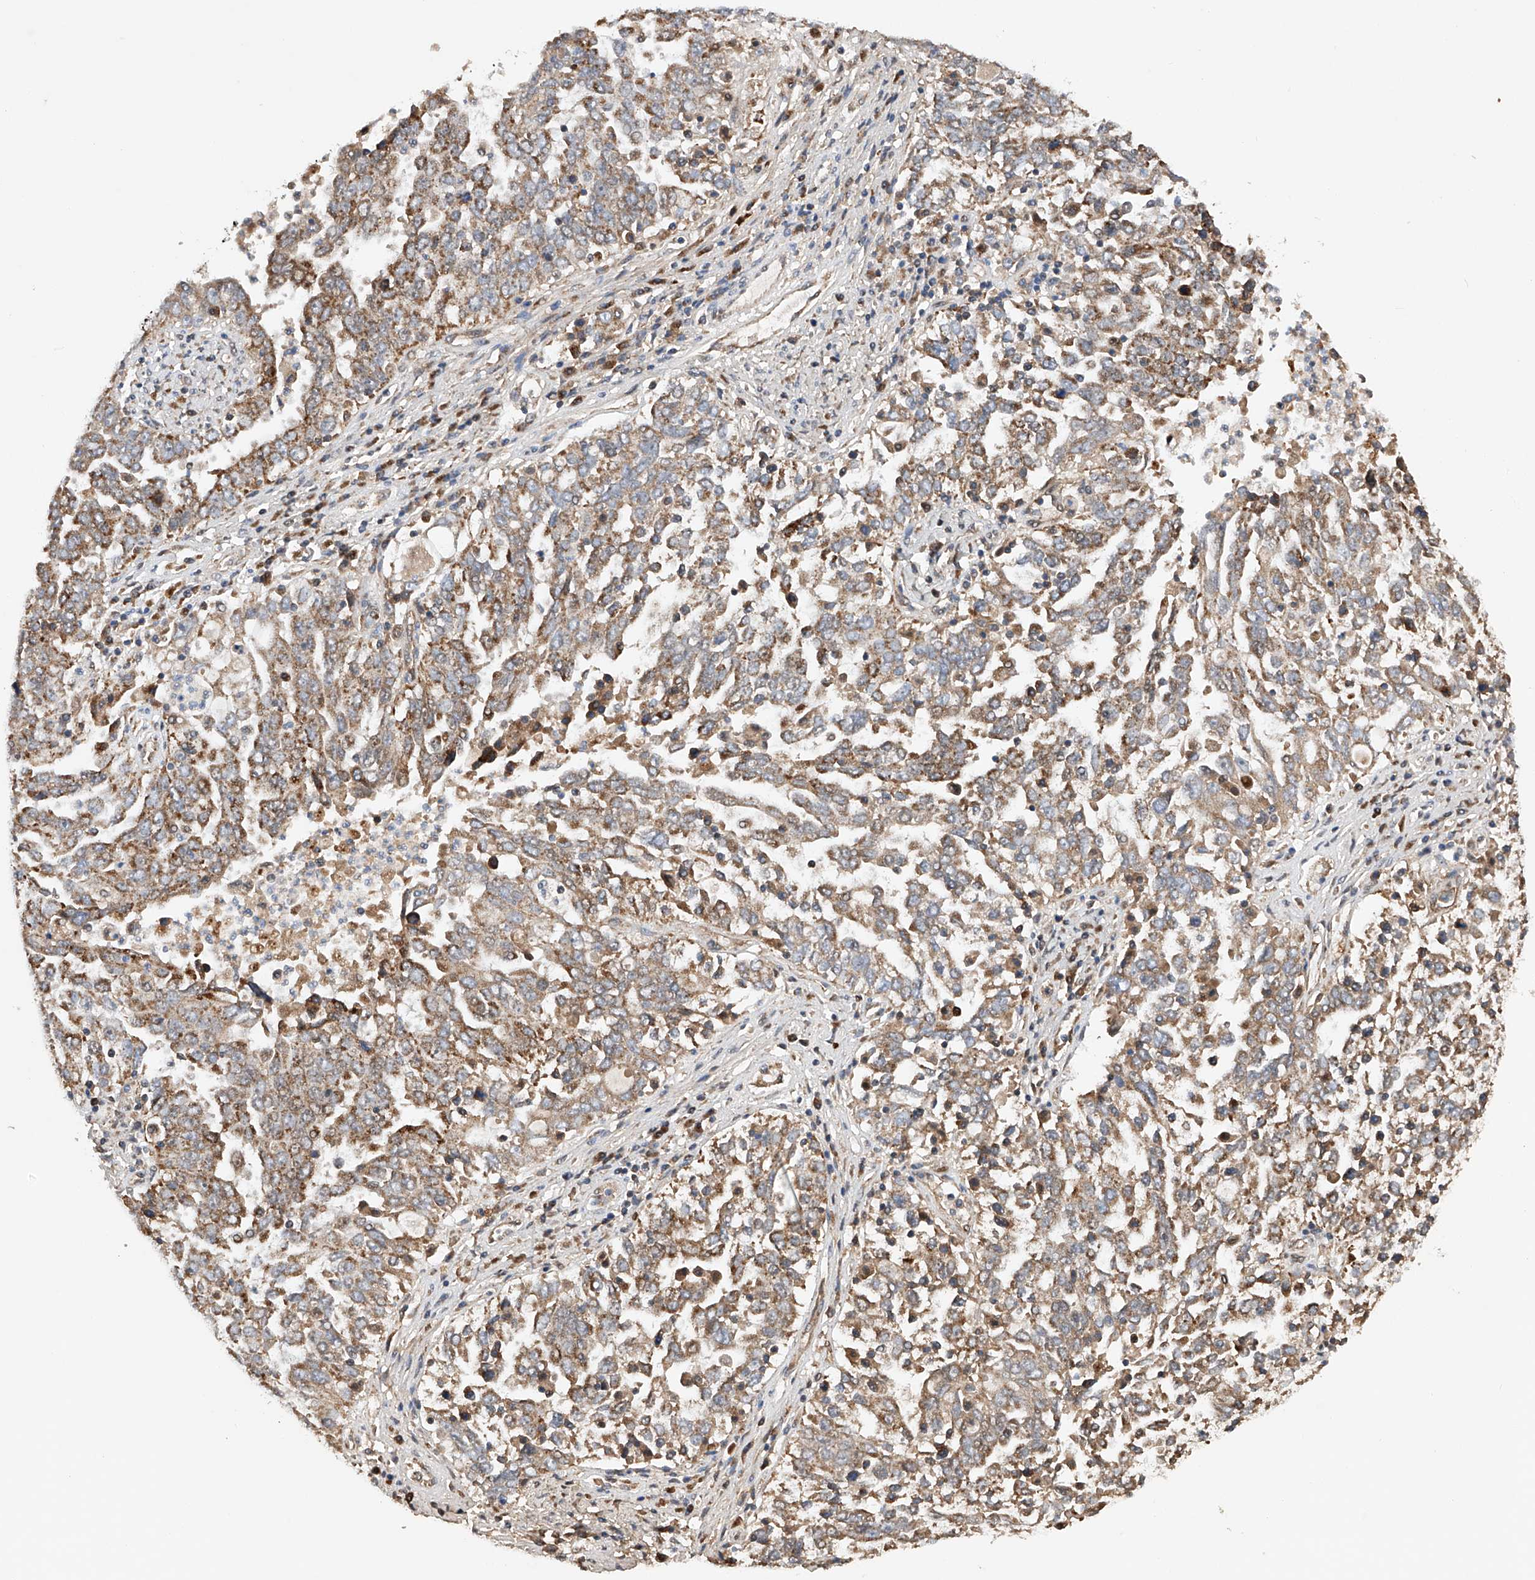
{"staining": {"intensity": "moderate", "quantity": ">75%", "location": "cytoplasmic/membranous"}, "tissue": "ovarian cancer", "cell_type": "Tumor cells", "image_type": "cancer", "snomed": [{"axis": "morphology", "description": "Carcinoma, endometroid"}, {"axis": "topography", "description": "Ovary"}], "caption": "Ovarian cancer (endometroid carcinoma) stained for a protein (brown) demonstrates moderate cytoplasmic/membranous positive staining in about >75% of tumor cells.", "gene": "SDHAF4", "patient": {"sex": "female", "age": 62}}